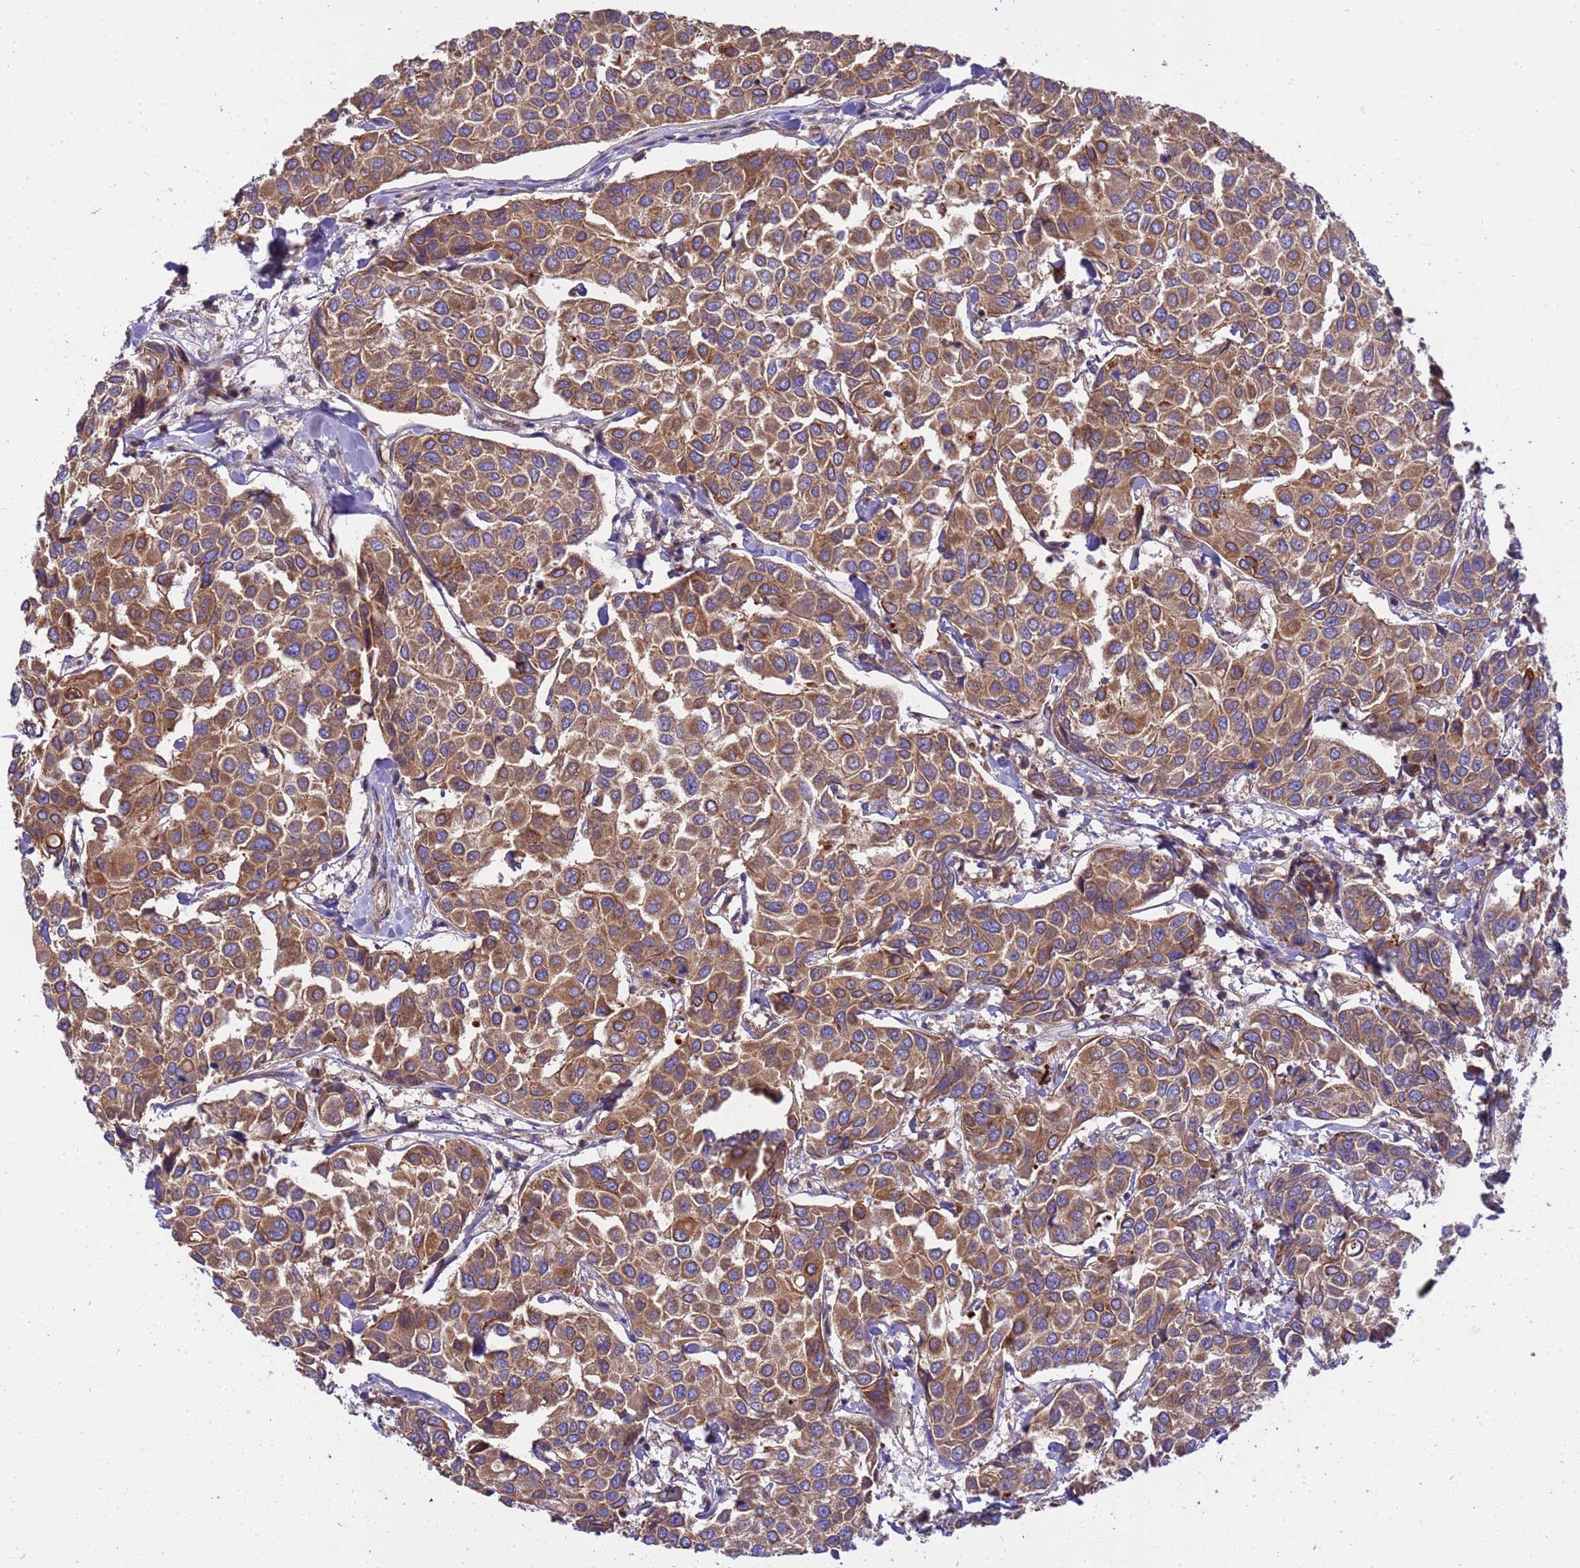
{"staining": {"intensity": "moderate", "quantity": ">75%", "location": "cytoplasmic/membranous"}, "tissue": "breast cancer", "cell_type": "Tumor cells", "image_type": "cancer", "snomed": [{"axis": "morphology", "description": "Duct carcinoma"}, {"axis": "topography", "description": "Breast"}], "caption": "A medium amount of moderate cytoplasmic/membranous staining is identified in approximately >75% of tumor cells in breast cancer tissue.", "gene": "SMCO3", "patient": {"sex": "female", "age": 55}}